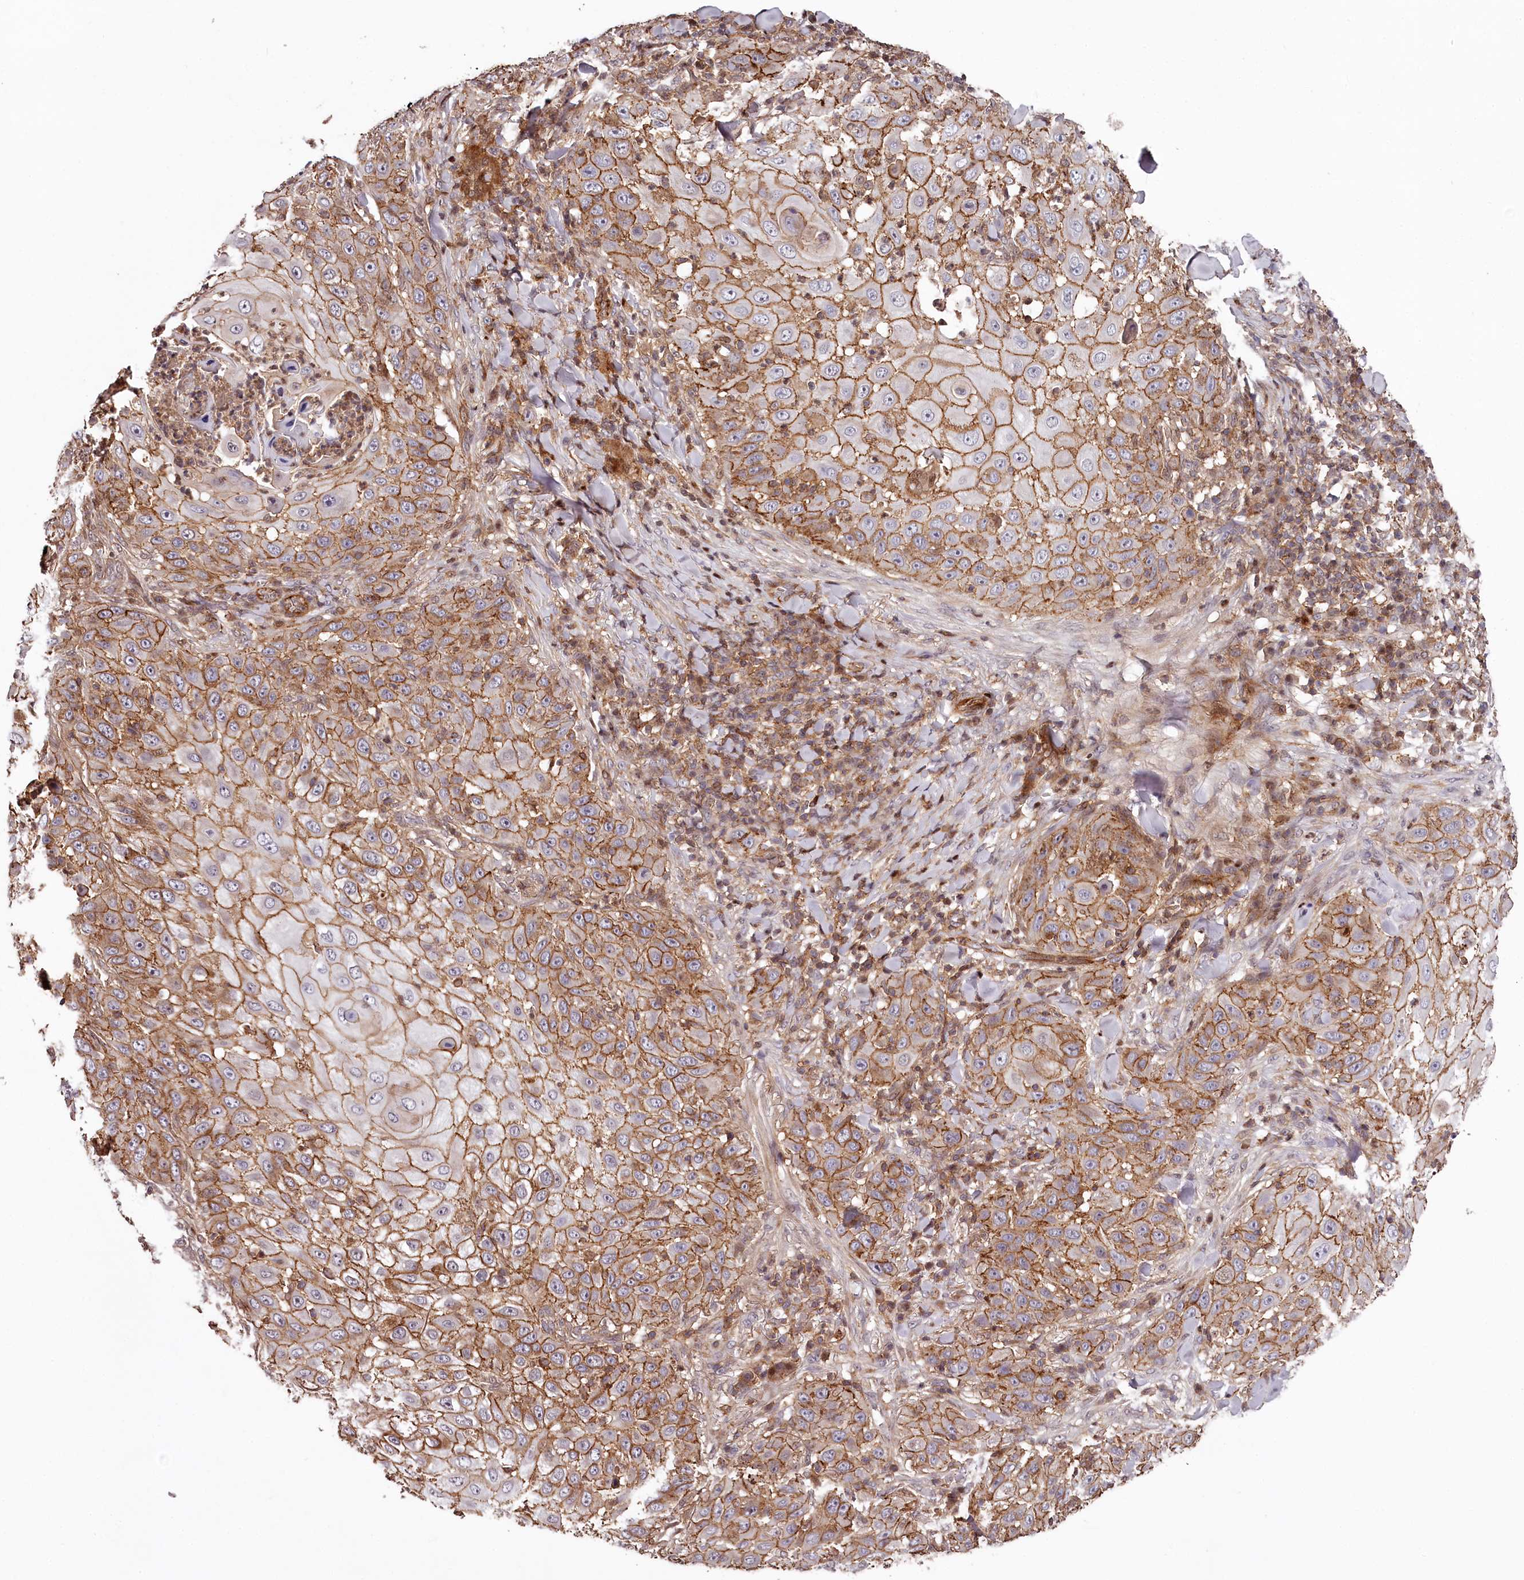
{"staining": {"intensity": "moderate", "quantity": ">75%", "location": "cytoplasmic/membranous"}, "tissue": "skin cancer", "cell_type": "Tumor cells", "image_type": "cancer", "snomed": [{"axis": "morphology", "description": "Squamous cell carcinoma, NOS"}, {"axis": "topography", "description": "Skin"}], "caption": "Moderate cytoplasmic/membranous protein expression is identified in approximately >75% of tumor cells in squamous cell carcinoma (skin). The staining was performed using DAB to visualize the protein expression in brown, while the nuclei were stained in blue with hematoxylin (Magnification: 20x).", "gene": "KIF14", "patient": {"sex": "female", "age": 44}}